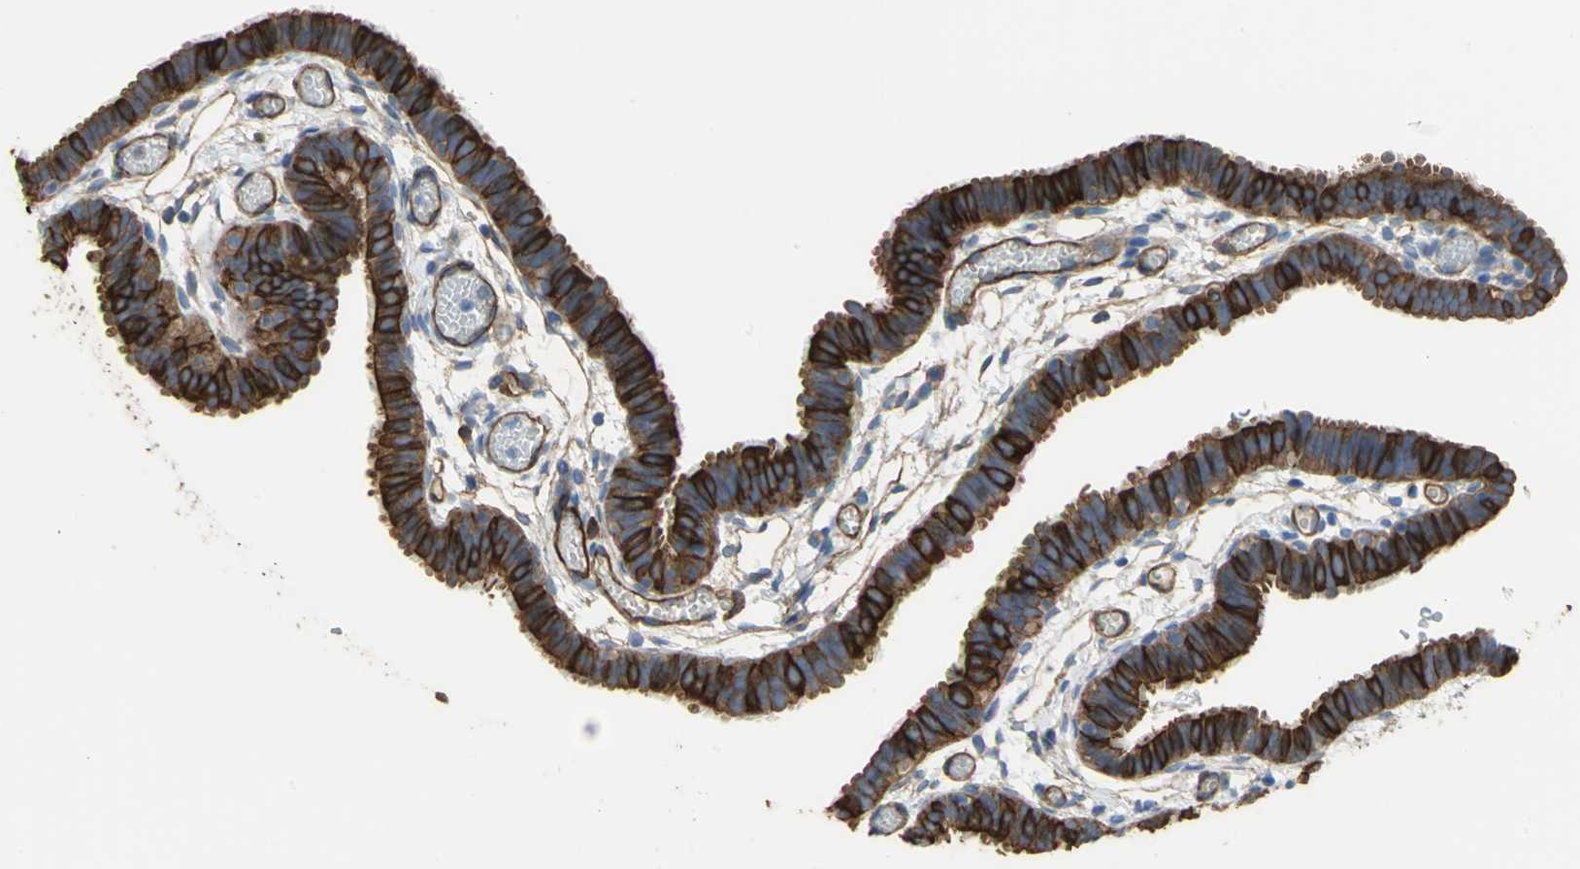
{"staining": {"intensity": "strong", "quantity": ">75%", "location": "cytoplasmic/membranous"}, "tissue": "fallopian tube", "cell_type": "Glandular cells", "image_type": "normal", "snomed": [{"axis": "morphology", "description": "Normal tissue, NOS"}, {"axis": "topography", "description": "Fallopian tube"}], "caption": "IHC image of benign human fallopian tube stained for a protein (brown), which reveals high levels of strong cytoplasmic/membranous expression in approximately >75% of glandular cells.", "gene": "FLNB", "patient": {"sex": "female", "age": 29}}